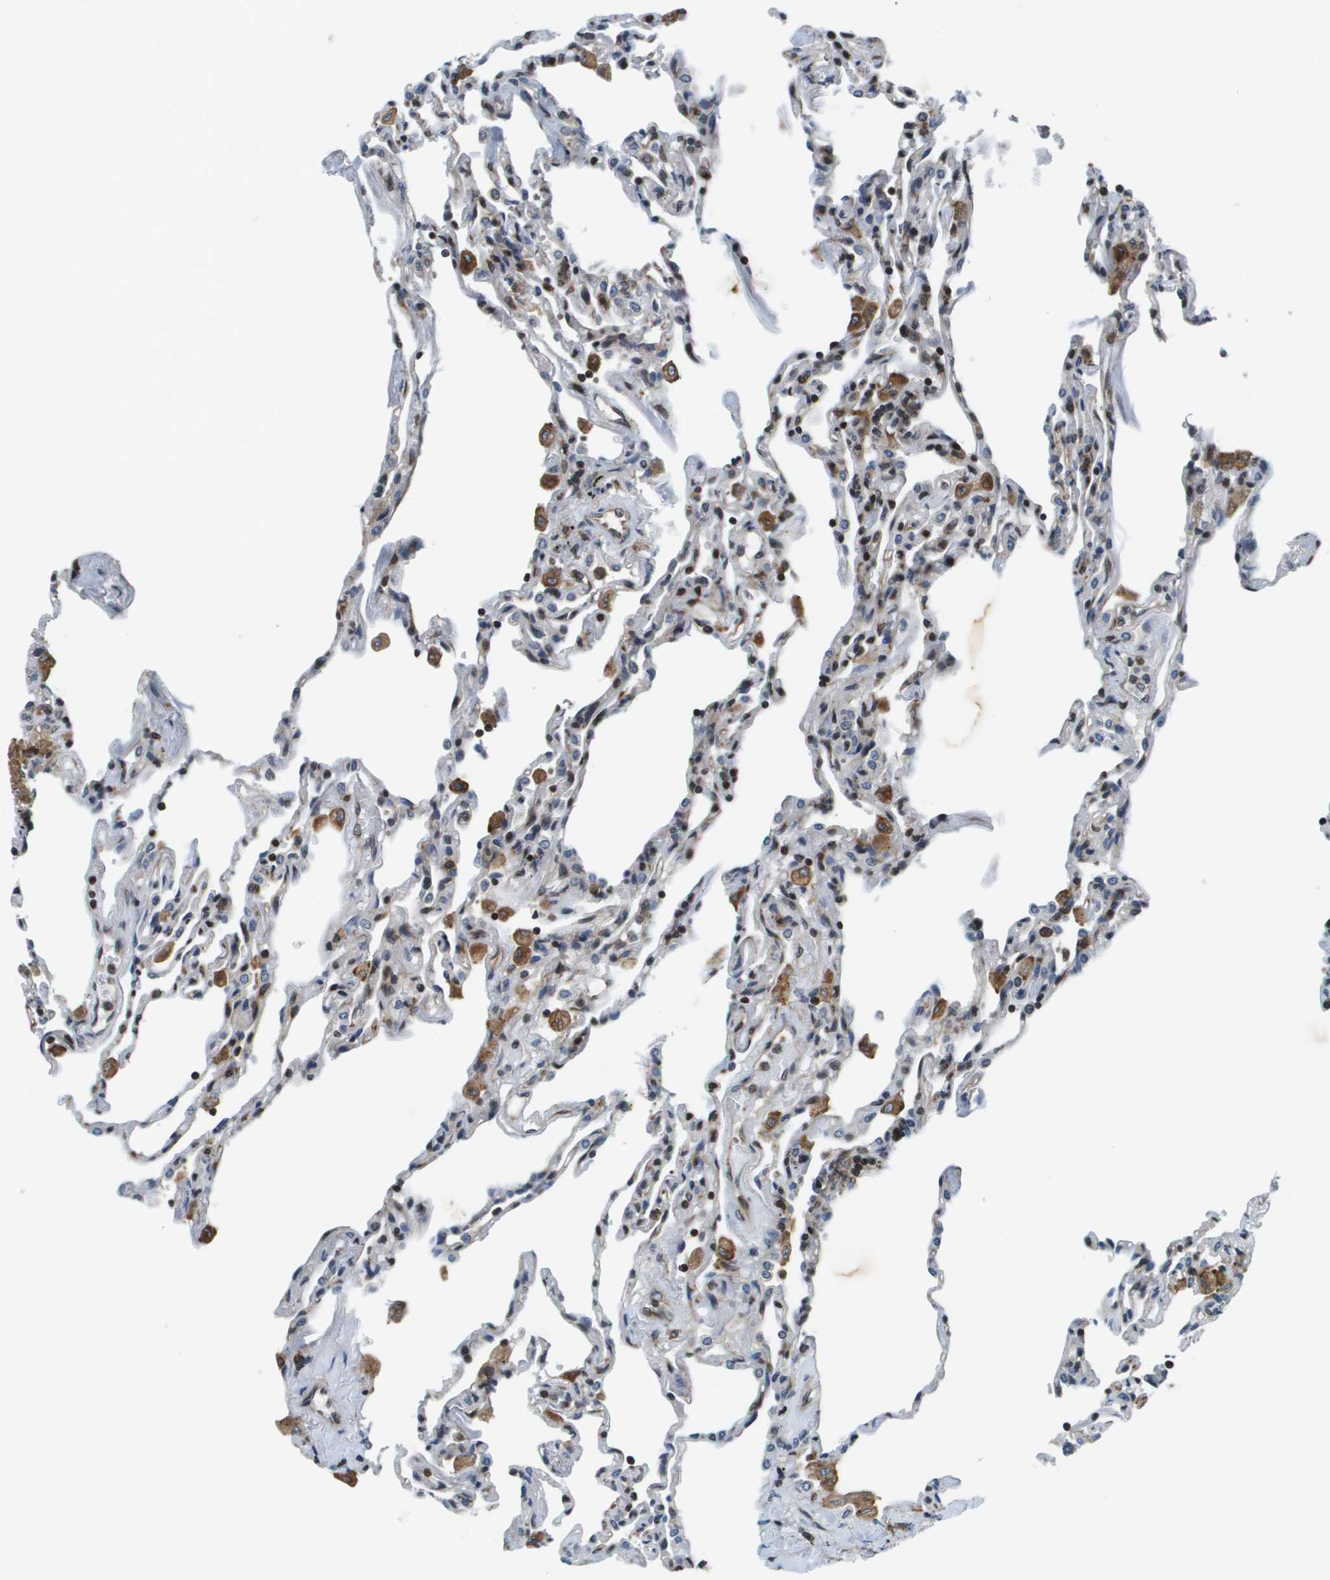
{"staining": {"intensity": "negative", "quantity": "none", "location": "none"}, "tissue": "lung", "cell_type": "Alveolar cells", "image_type": "normal", "snomed": [{"axis": "morphology", "description": "Normal tissue, NOS"}, {"axis": "topography", "description": "Lung"}], "caption": "A high-resolution histopathology image shows IHC staining of benign lung, which exhibits no significant positivity in alveolar cells.", "gene": "ESYT1", "patient": {"sex": "male", "age": 59}}